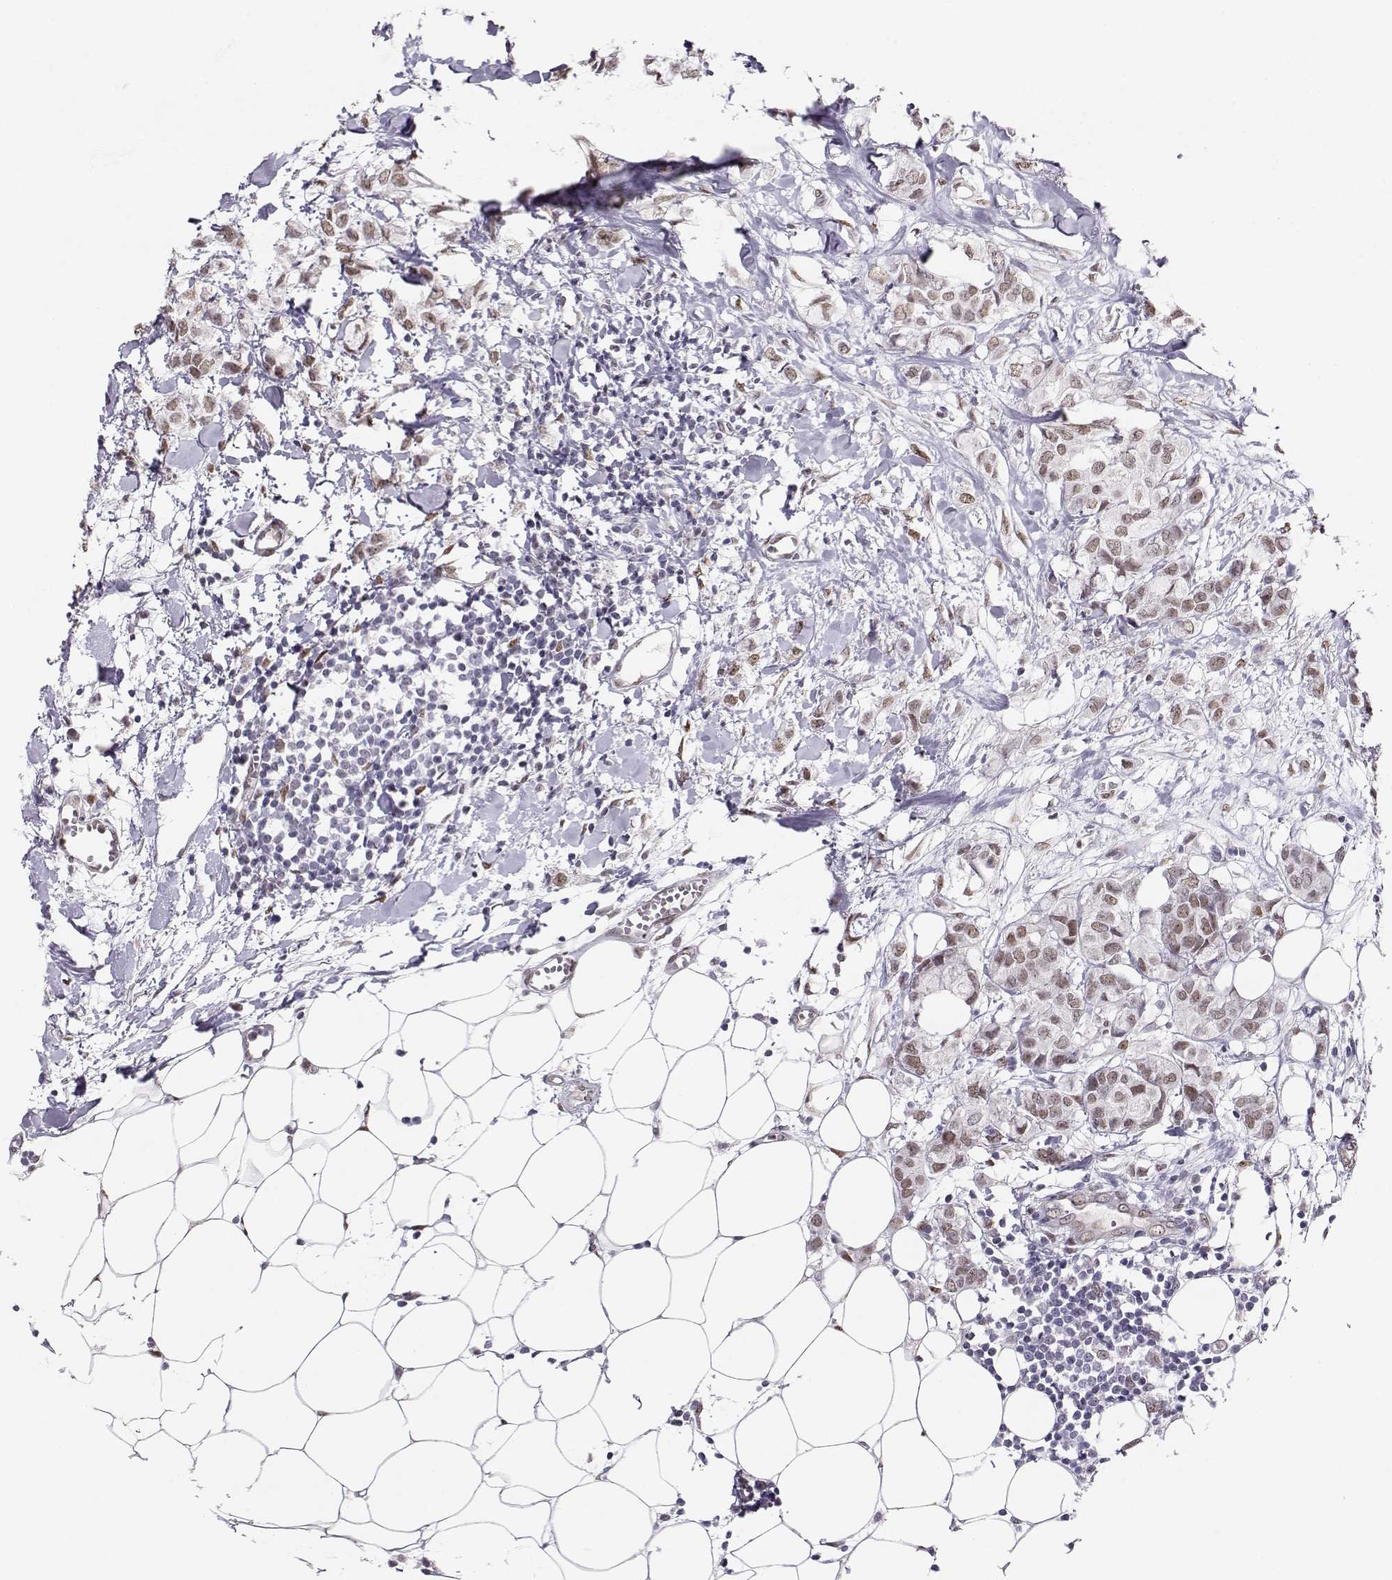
{"staining": {"intensity": "weak", "quantity": ">75%", "location": "nuclear"}, "tissue": "breast cancer", "cell_type": "Tumor cells", "image_type": "cancer", "snomed": [{"axis": "morphology", "description": "Duct carcinoma"}, {"axis": "topography", "description": "Breast"}], "caption": "Weak nuclear protein staining is appreciated in about >75% of tumor cells in breast cancer (invasive ductal carcinoma).", "gene": "POLI", "patient": {"sex": "female", "age": 85}}